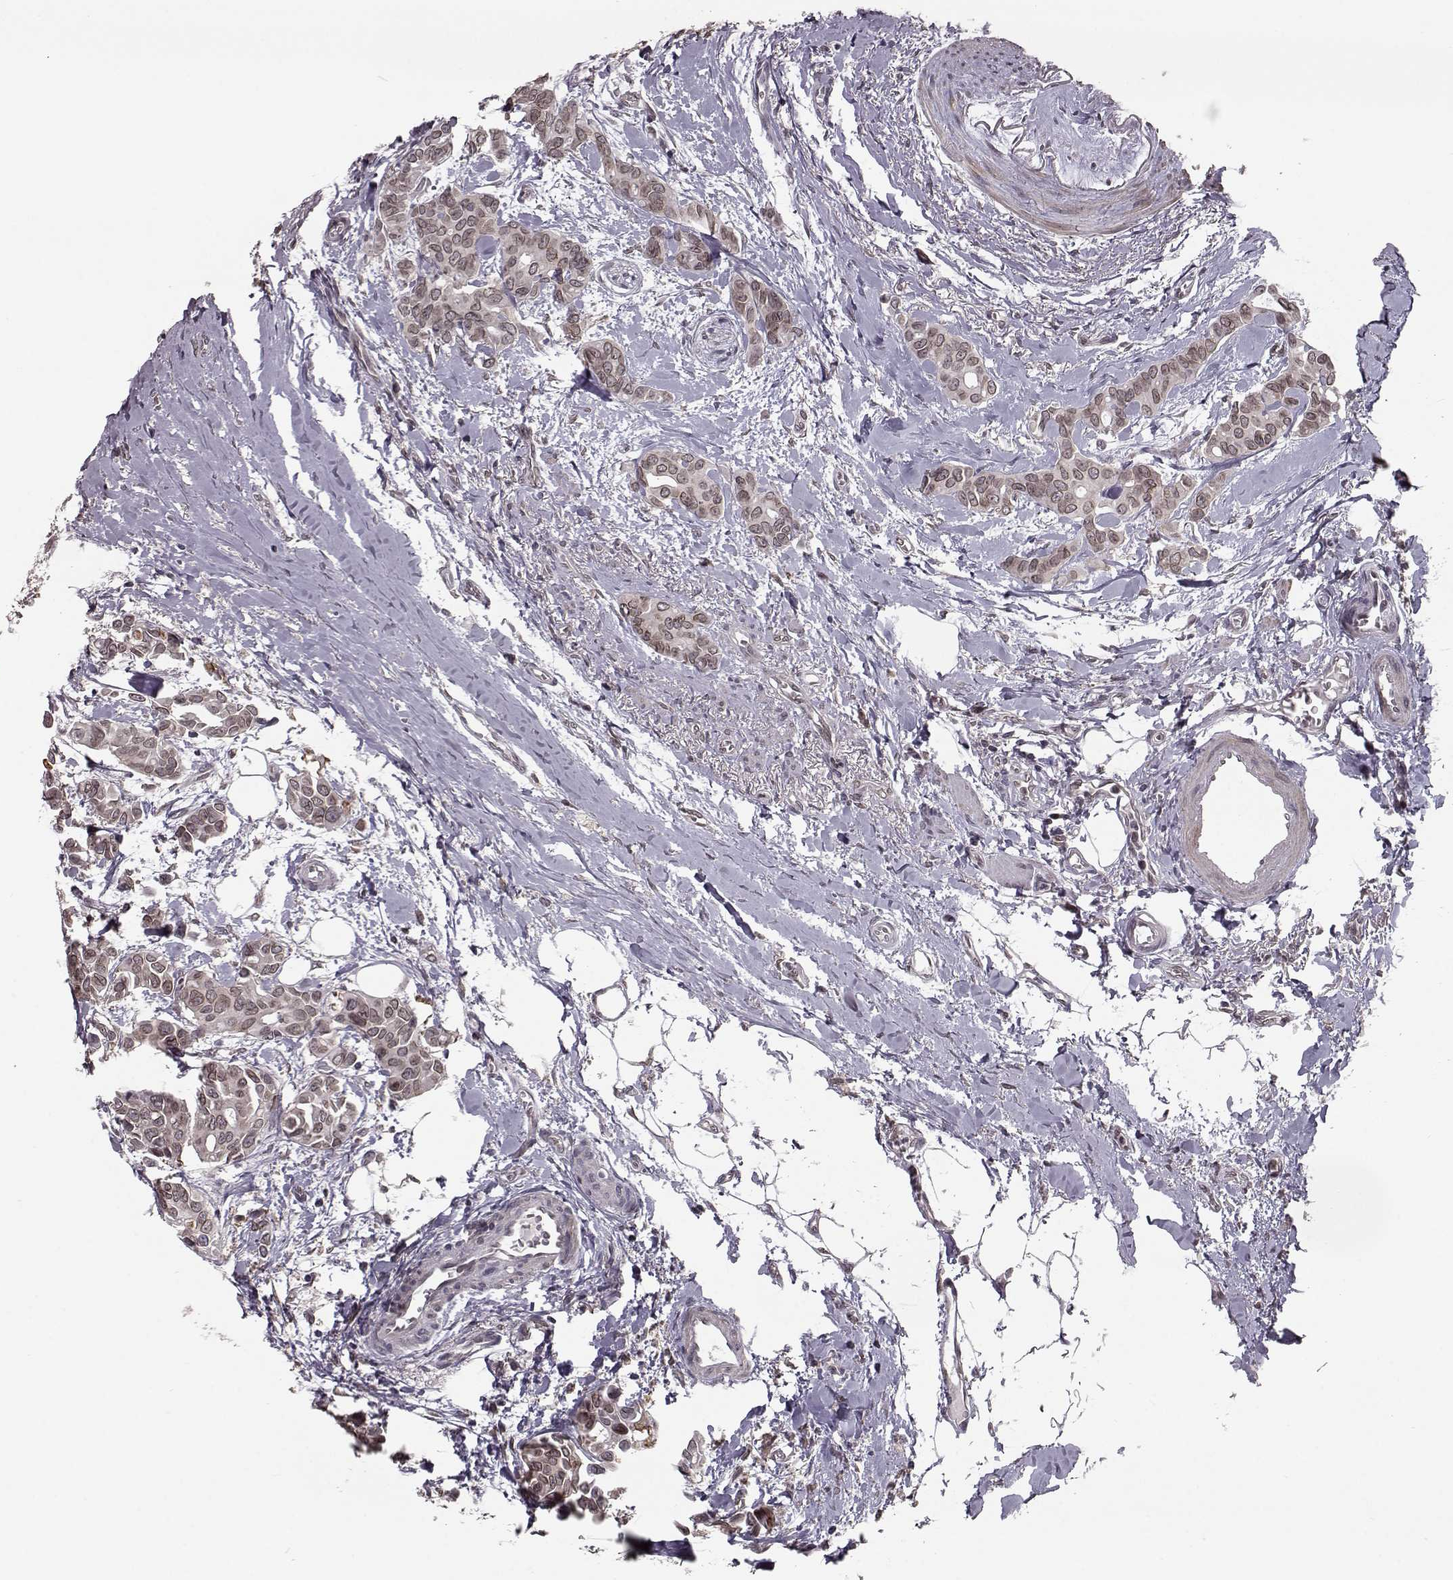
{"staining": {"intensity": "weak", "quantity": ">75%", "location": "cytoplasmic/membranous,nuclear"}, "tissue": "breast cancer", "cell_type": "Tumor cells", "image_type": "cancer", "snomed": [{"axis": "morphology", "description": "Duct carcinoma"}, {"axis": "topography", "description": "Breast"}], "caption": "Brown immunohistochemical staining in intraductal carcinoma (breast) reveals weak cytoplasmic/membranous and nuclear expression in approximately >75% of tumor cells. The protein of interest is shown in brown color, while the nuclei are stained blue.", "gene": "NUP37", "patient": {"sex": "female", "age": 54}}